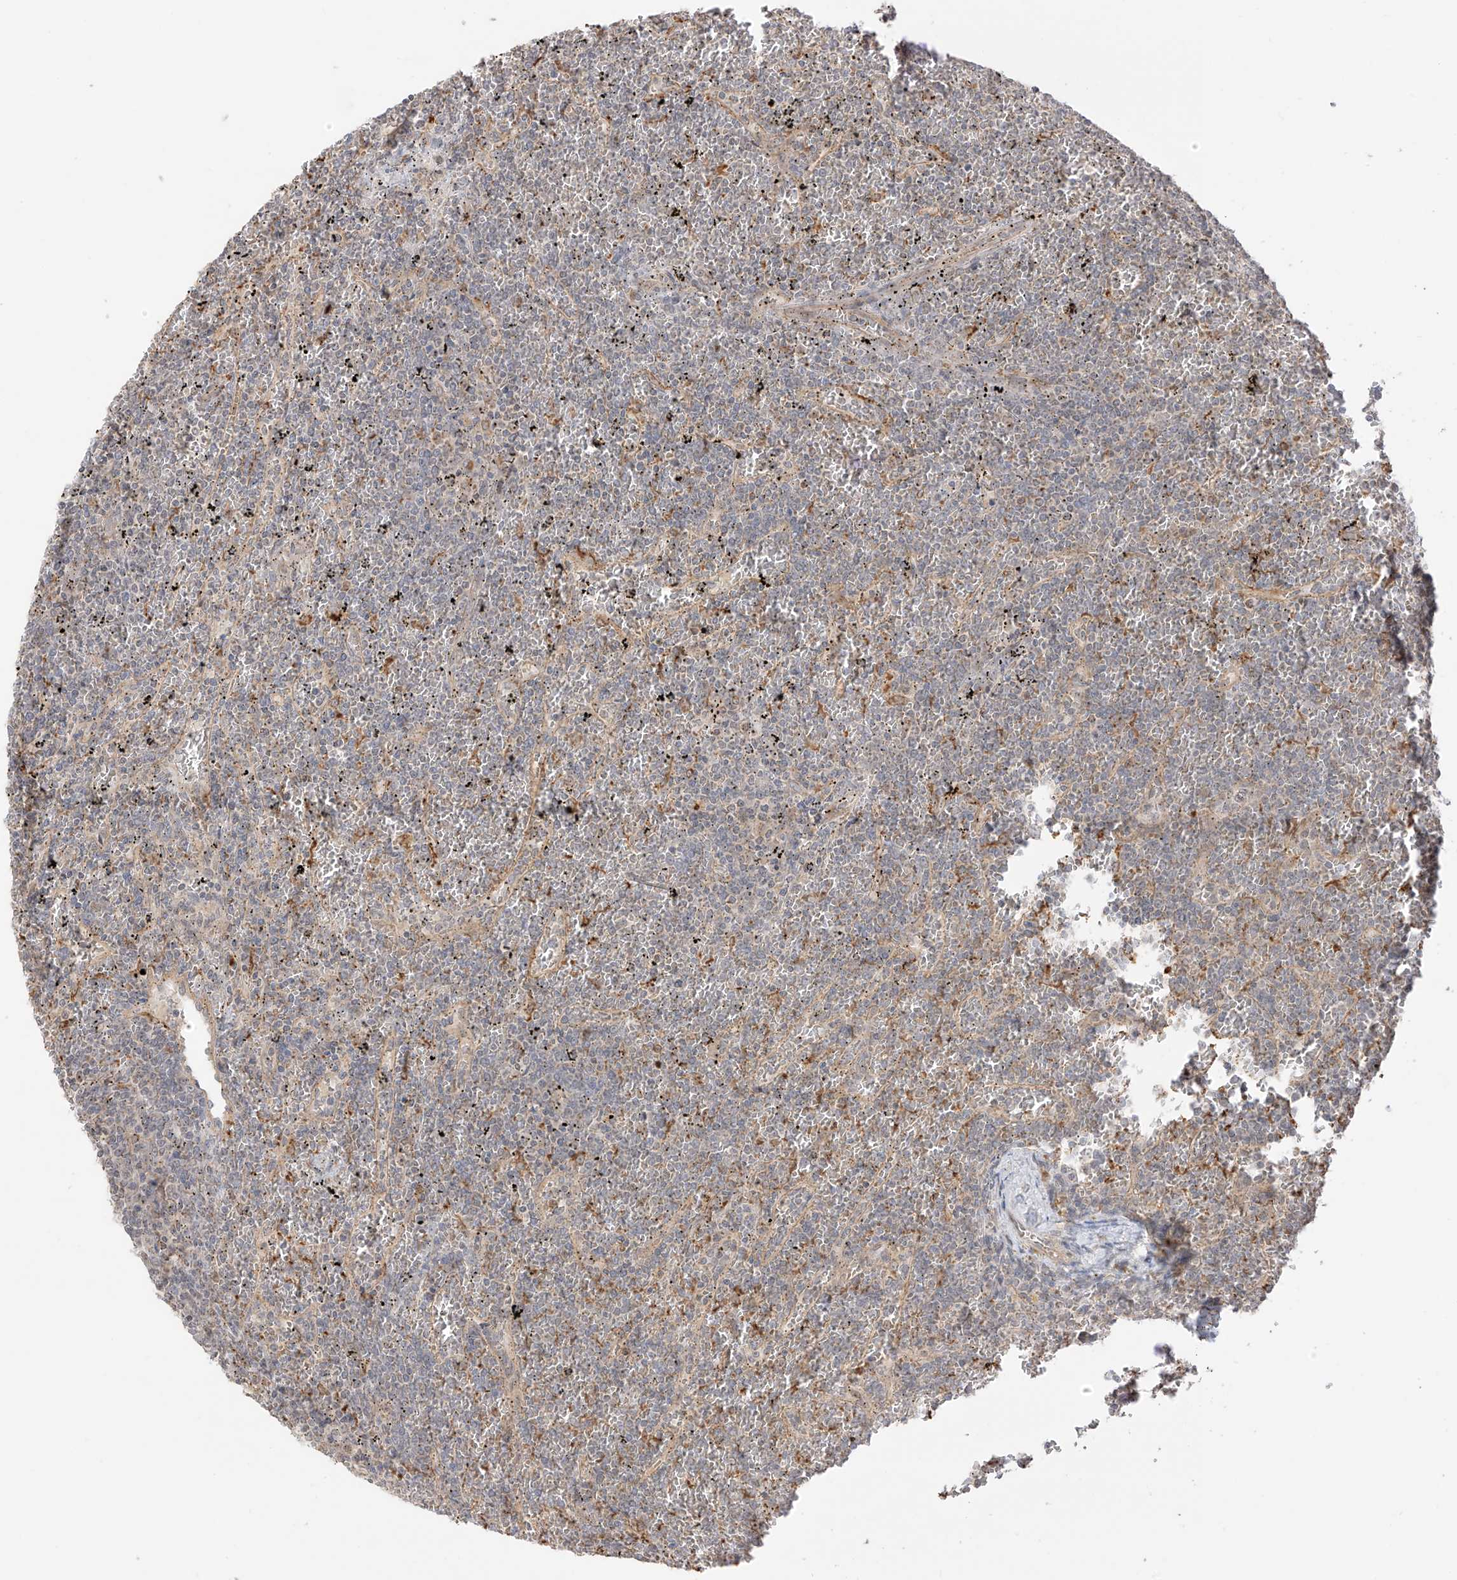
{"staining": {"intensity": "moderate", "quantity": "<25%", "location": "cytoplasmic/membranous"}, "tissue": "lymphoma", "cell_type": "Tumor cells", "image_type": "cancer", "snomed": [{"axis": "morphology", "description": "Malignant lymphoma, non-Hodgkin's type, Low grade"}, {"axis": "topography", "description": "Spleen"}], "caption": "Immunohistochemical staining of human lymphoma displays moderate cytoplasmic/membranous protein expression in approximately <25% of tumor cells.", "gene": "N4BP3", "patient": {"sex": "female", "age": 19}}